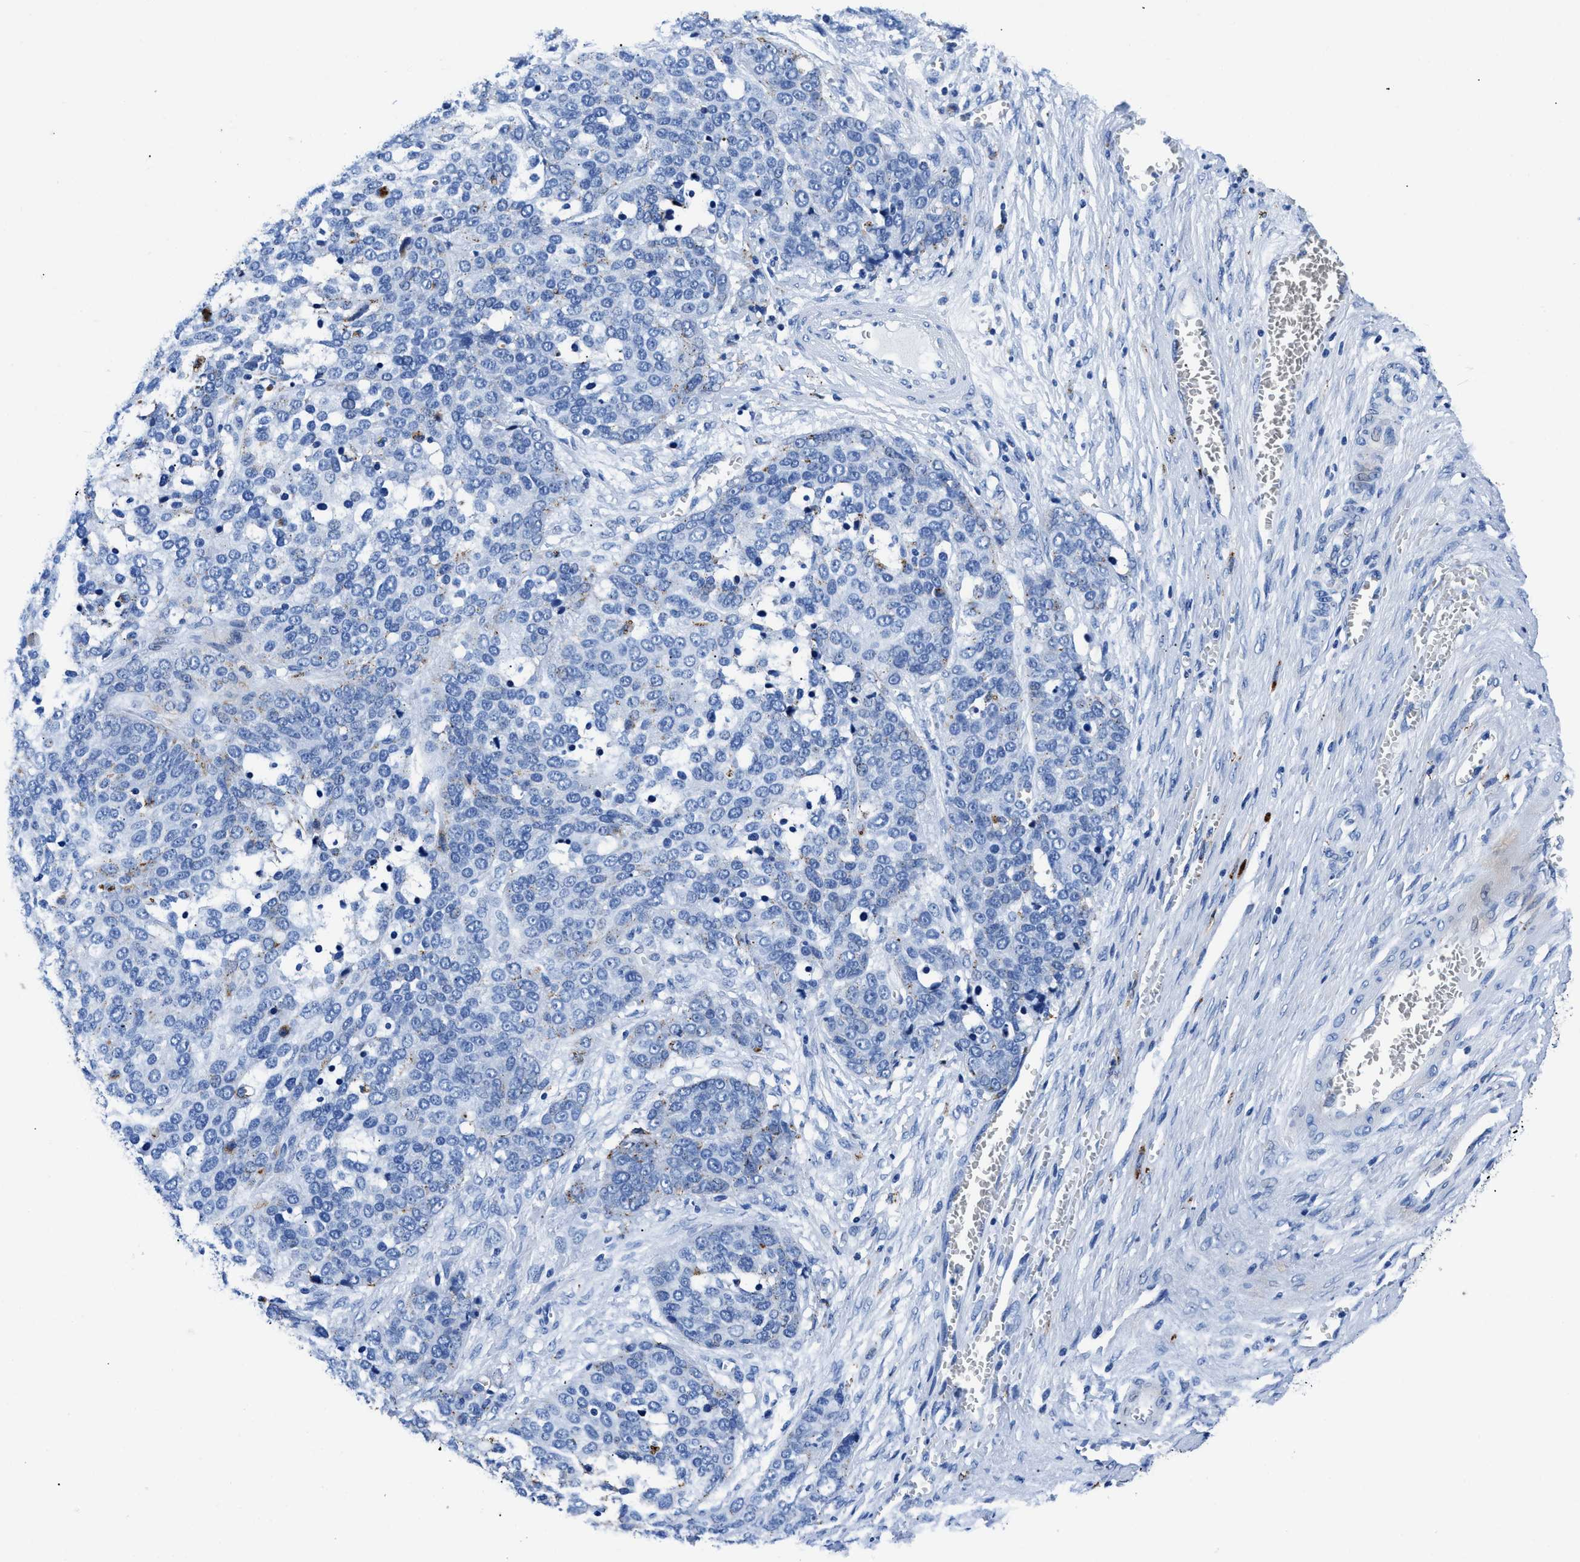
{"staining": {"intensity": "negative", "quantity": "none", "location": "none"}, "tissue": "ovarian cancer", "cell_type": "Tumor cells", "image_type": "cancer", "snomed": [{"axis": "morphology", "description": "Cystadenocarcinoma, serous, NOS"}, {"axis": "topography", "description": "Ovary"}], "caption": "Immunohistochemistry of ovarian cancer (serous cystadenocarcinoma) displays no expression in tumor cells.", "gene": "OR14K1", "patient": {"sex": "female", "age": 44}}